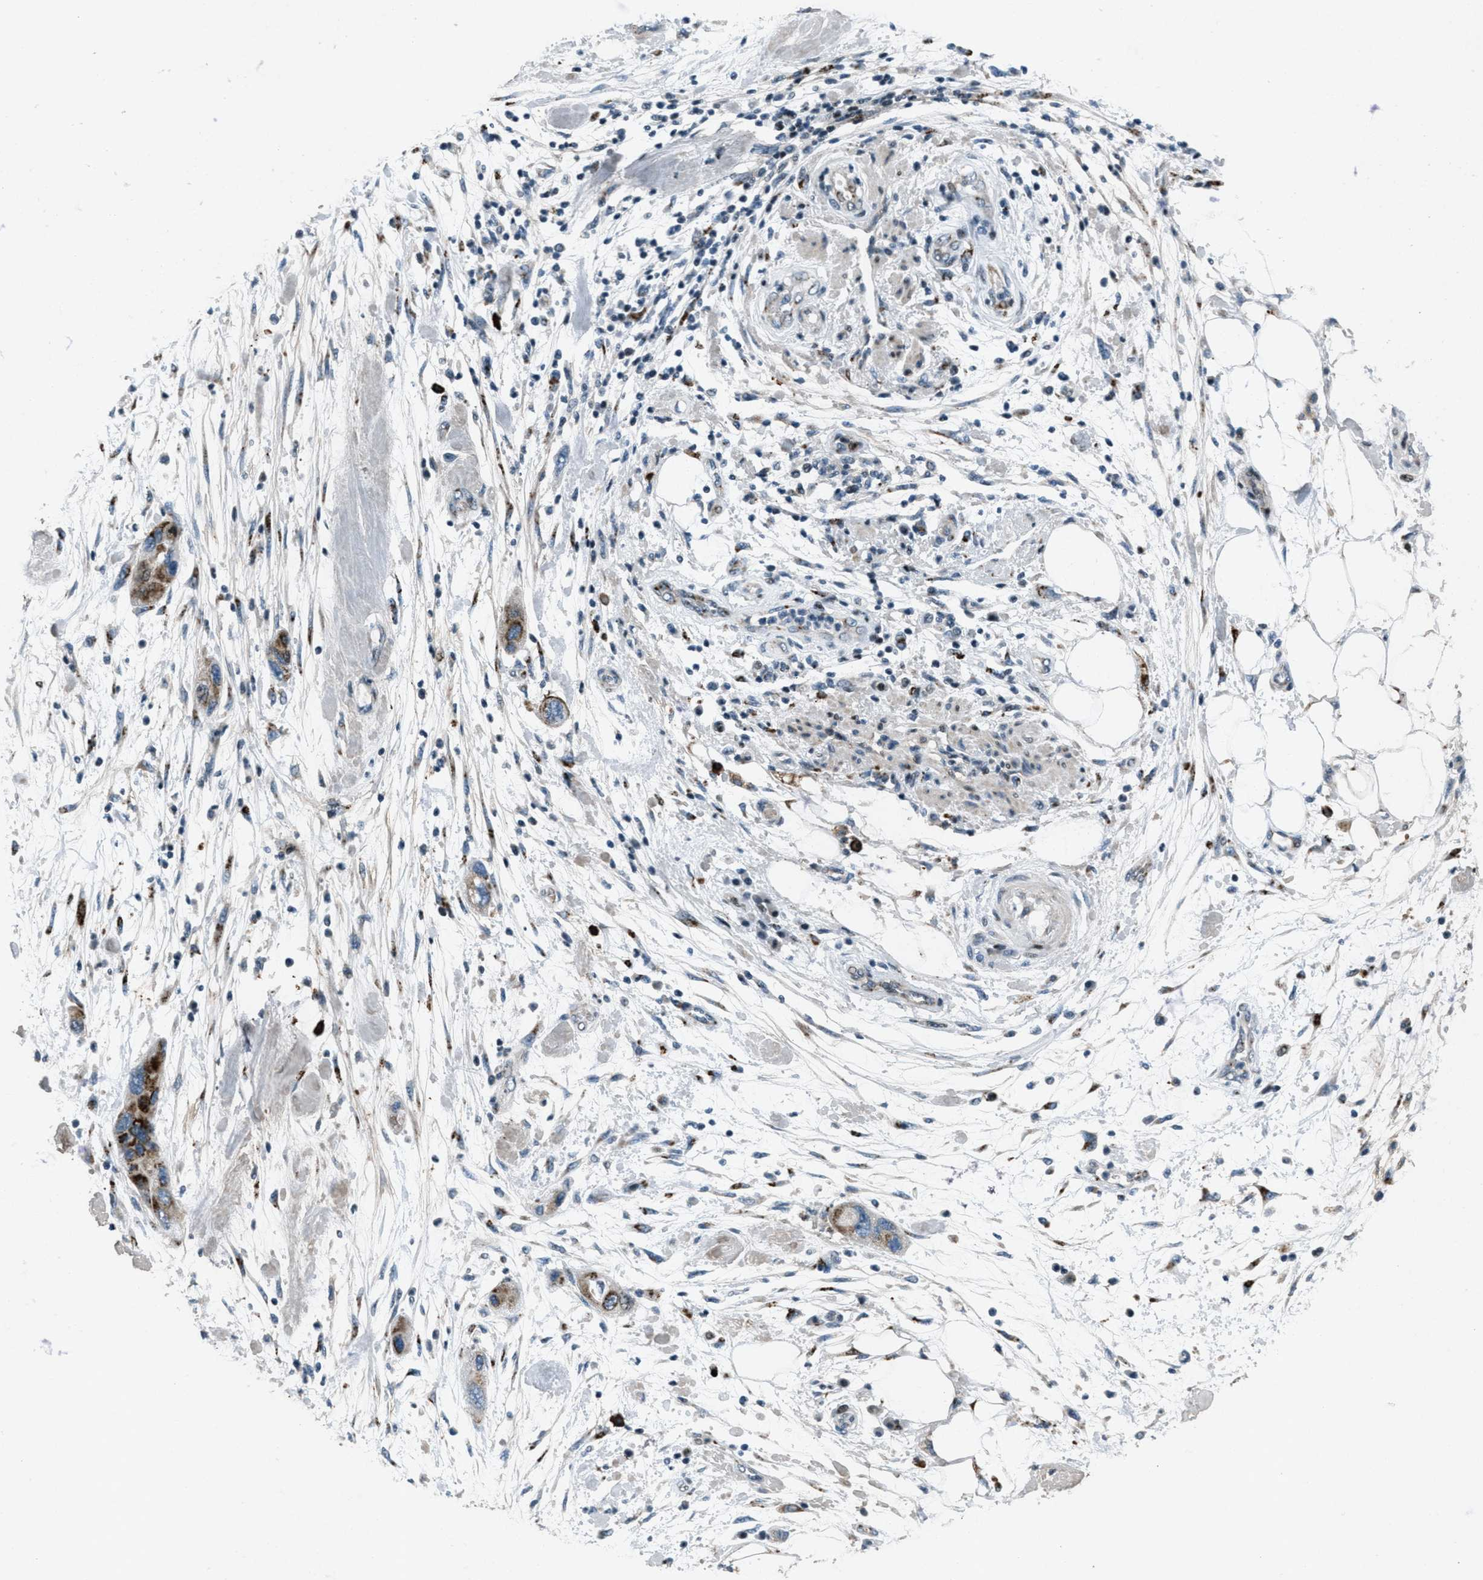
{"staining": {"intensity": "strong", "quantity": ">75%", "location": "cytoplasmic/membranous"}, "tissue": "pancreatic cancer", "cell_type": "Tumor cells", "image_type": "cancer", "snomed": [{"axis": "morphology", "description": "Normal tissue, NOS"}, {"axis": "morphology", "description": "Adenocarcinoma, NOS"}, {"axis": "topography", "description": "Pancreas"}], "caption": "A photomicrograph of adenocarcinoma (pancreatic) stained for a protein displays strong cytoplasmic/membranous brown staining in tumor cells.", "gene": "GPC6", "patient": {"sex": "female", "age": 71}}